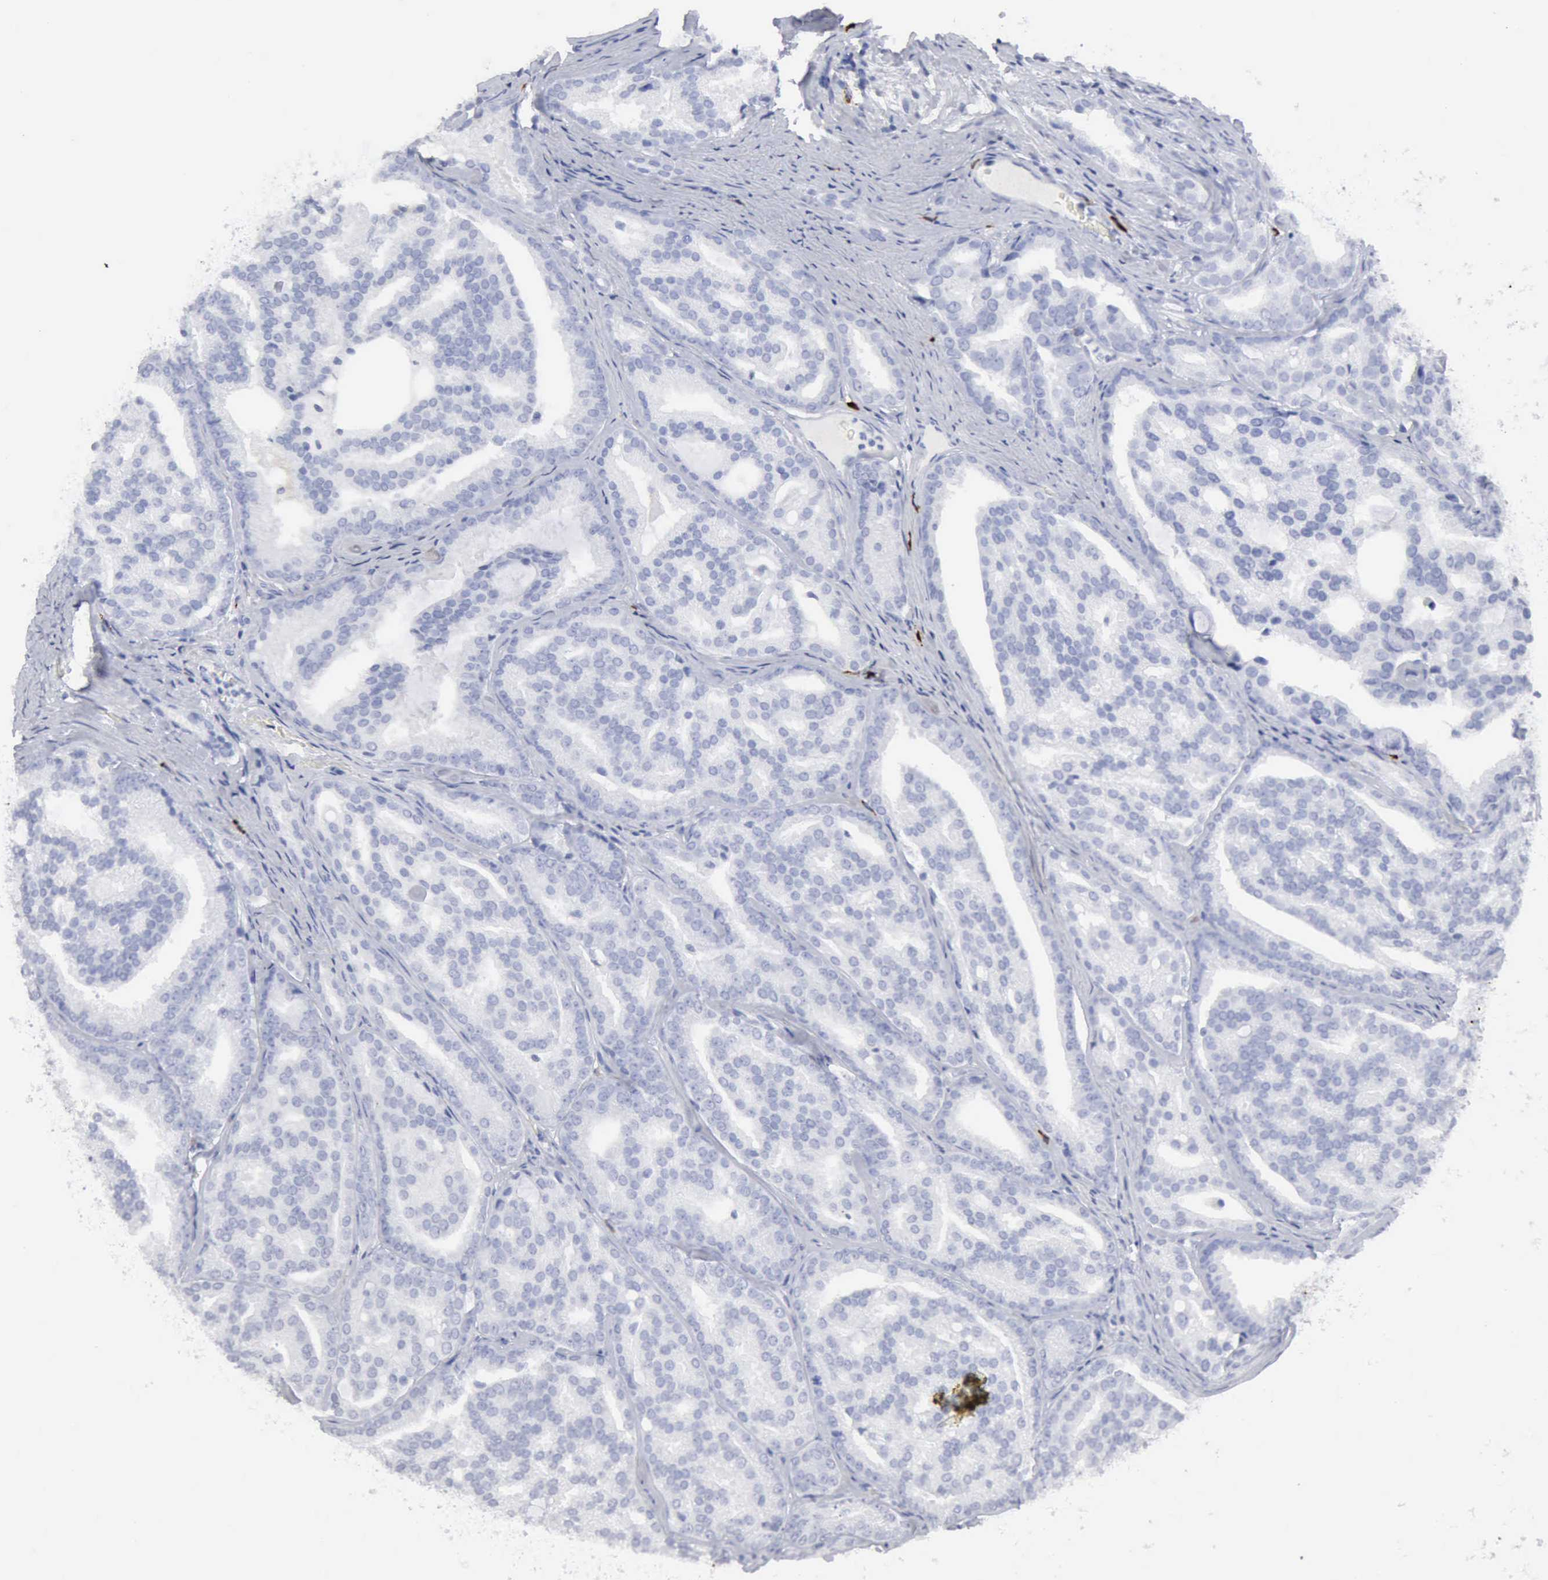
{"staining": {"intensity": "negative", "quantity": "none", "location": "none"}, "tissue": "prostate cancer", "cell_type": "Tumor cells", "image_type": "cancer", "snomed": [{"axis": "morphology", "description": "Adenocarcinoma, High grade"}, {"axis": "topography", "description": "Prostate"}], "caption": "Photomicrograph shows no protein positivity in tumor cells of high-grade adenocarcinoma (prostate) tissue.", "gene": "CMA1", "patient": {"sex": "male", "age": 64}}